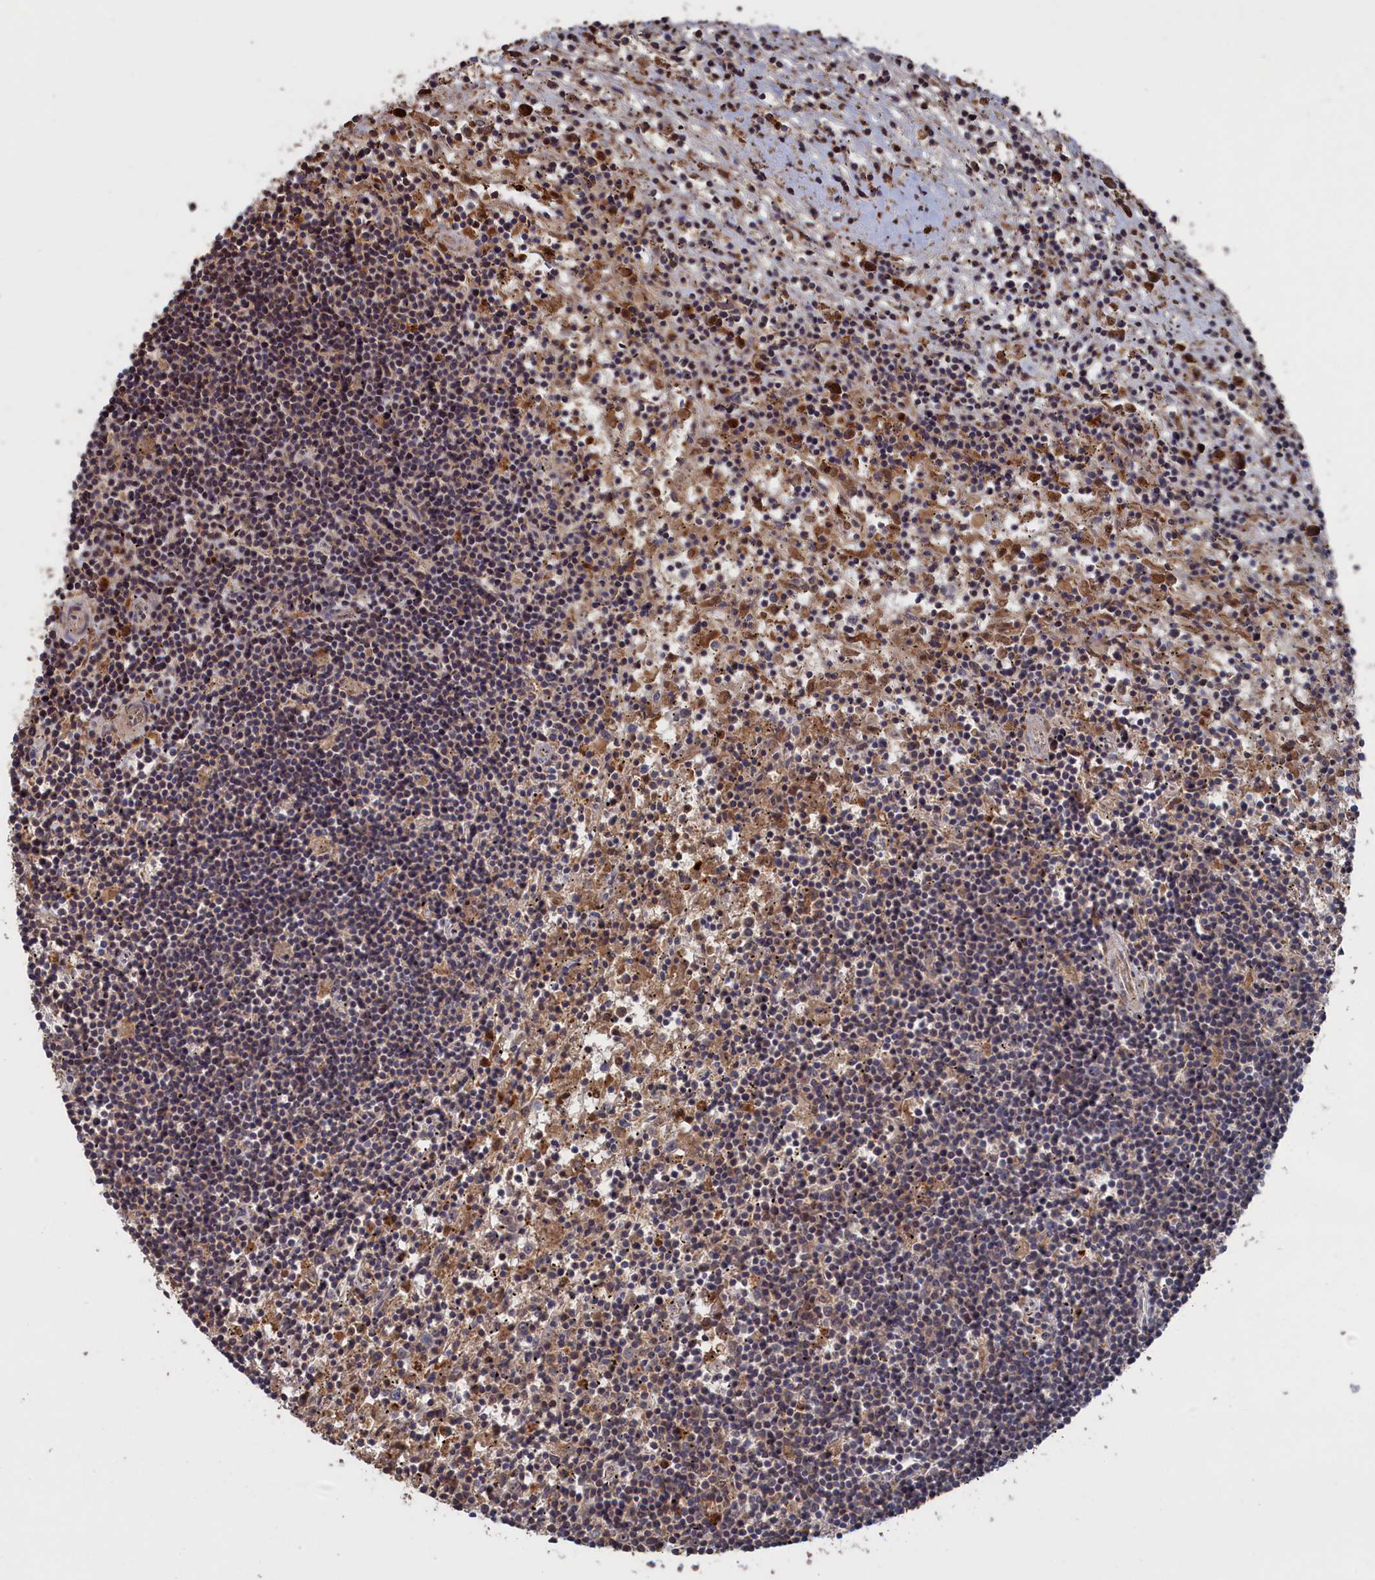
{"staining": {"intensity": "negative", "quantity": "none", "location": "none"}, "tissue": "lymphoma", "cell_type": "Tumor cells", "image_type": "cancer", "snomed": [{"axis": "morphology", "description": "Malignant lymphoma, non-Hodgkin's type, Low grade"}, {"axis": "topography", "description": "Spleen"}], "caption": "An IHC micrograph of lymphoma is shown. There is no staining in tumor cells of lymphoma.", "gene": "PLA2G15", "patient": {"sex": "male", "age": 76}}